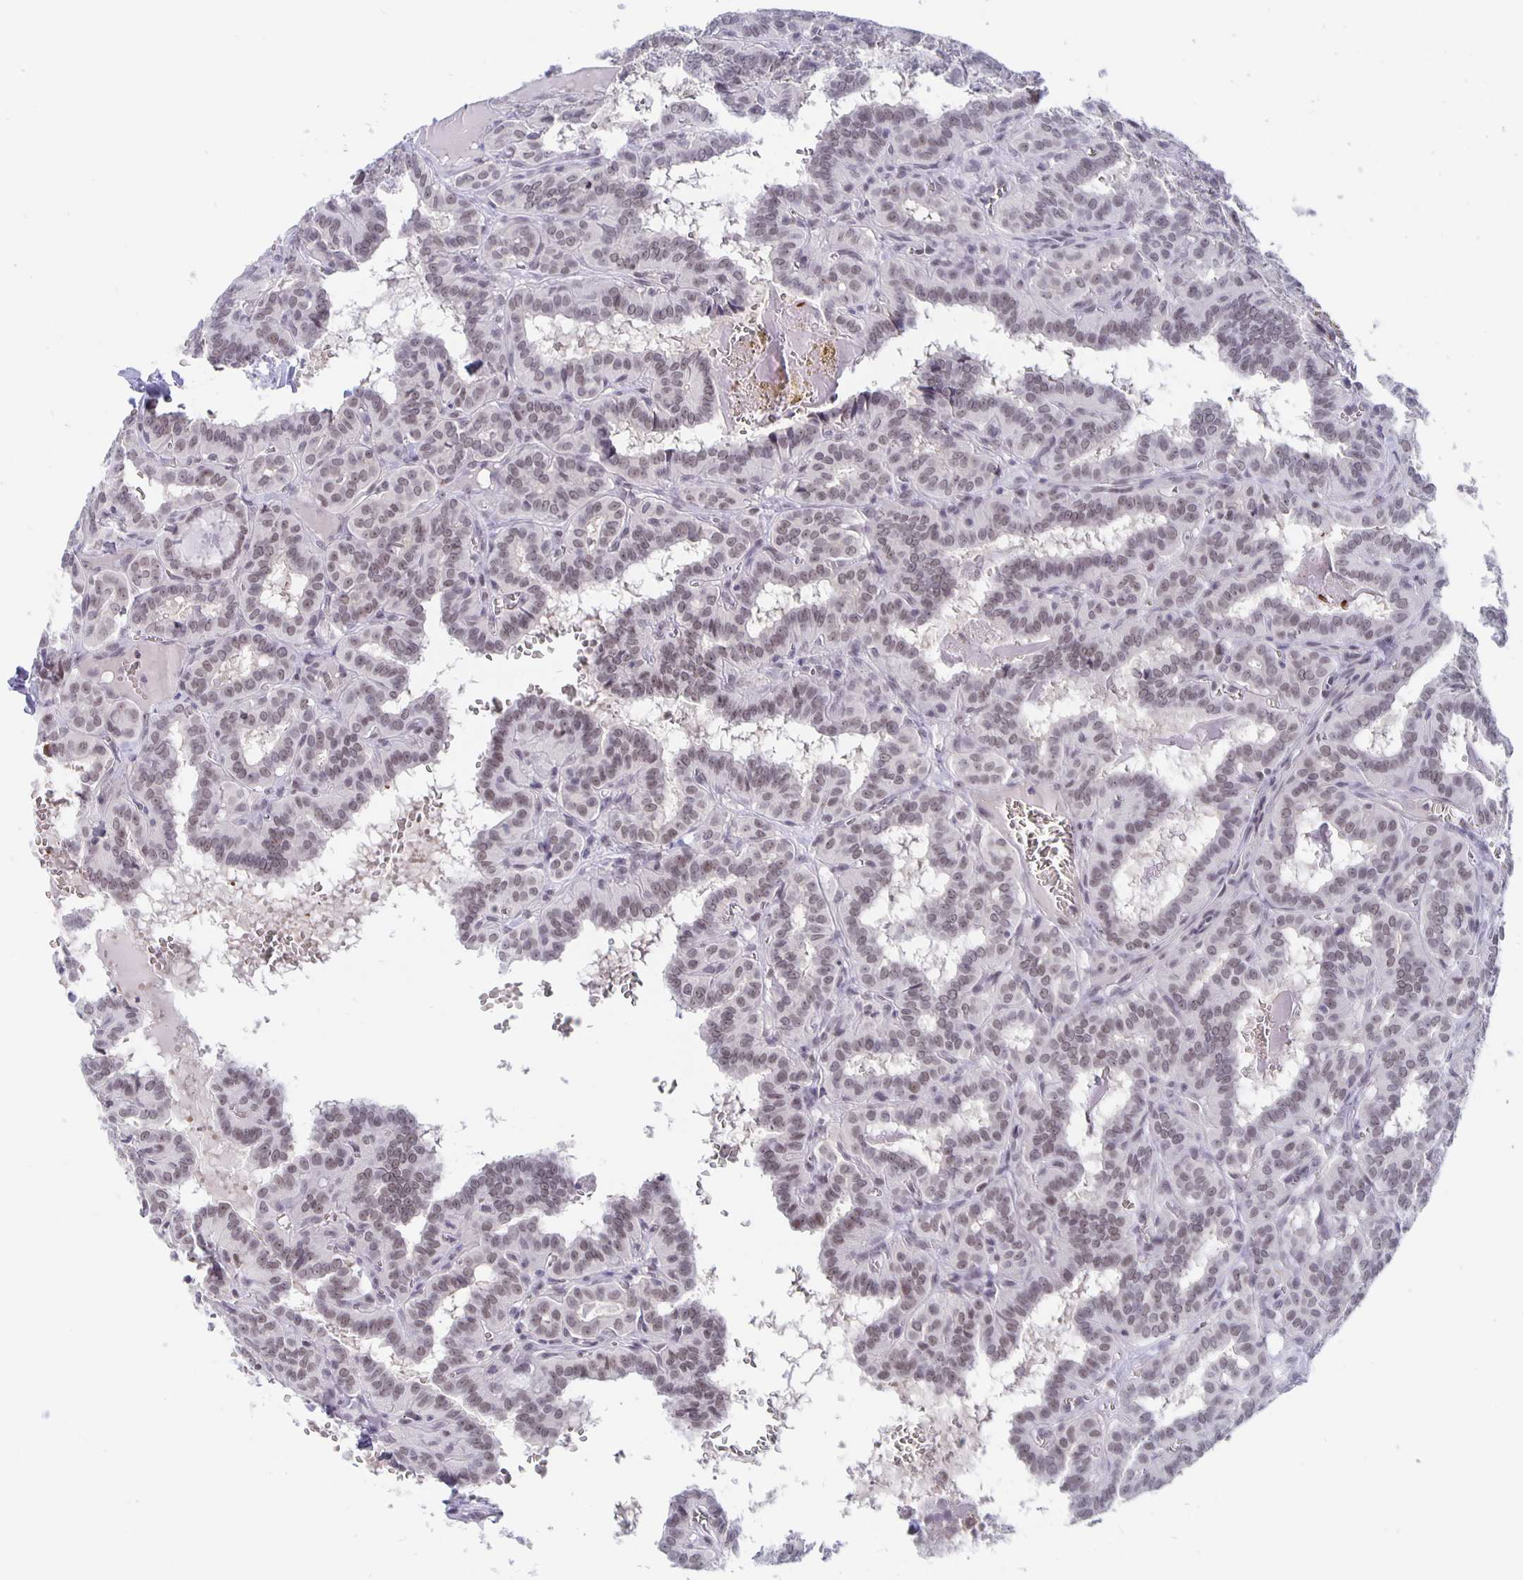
{"staining": {"intensity": "weak", "quantity": ">75%", "location": "nuclear"}, "tissue": "thyroid cancer", "cell_type": "Tumor cells", "image_type": "cancer", "snomed": [{"axis": "morphology", "description": "Papillary adenocarcinoma, NOS"}, {"axis": "topography", "description": "Thyroid gland"}], "caption": "Immunohistochemistry (IHC) of human thyroid papillary adenocarcinoma shows low levels of weak nuclear staining in about >75% of tumor cells.", "gene": "ZNF691", "patient": {"sex": "female", "age": 21}}